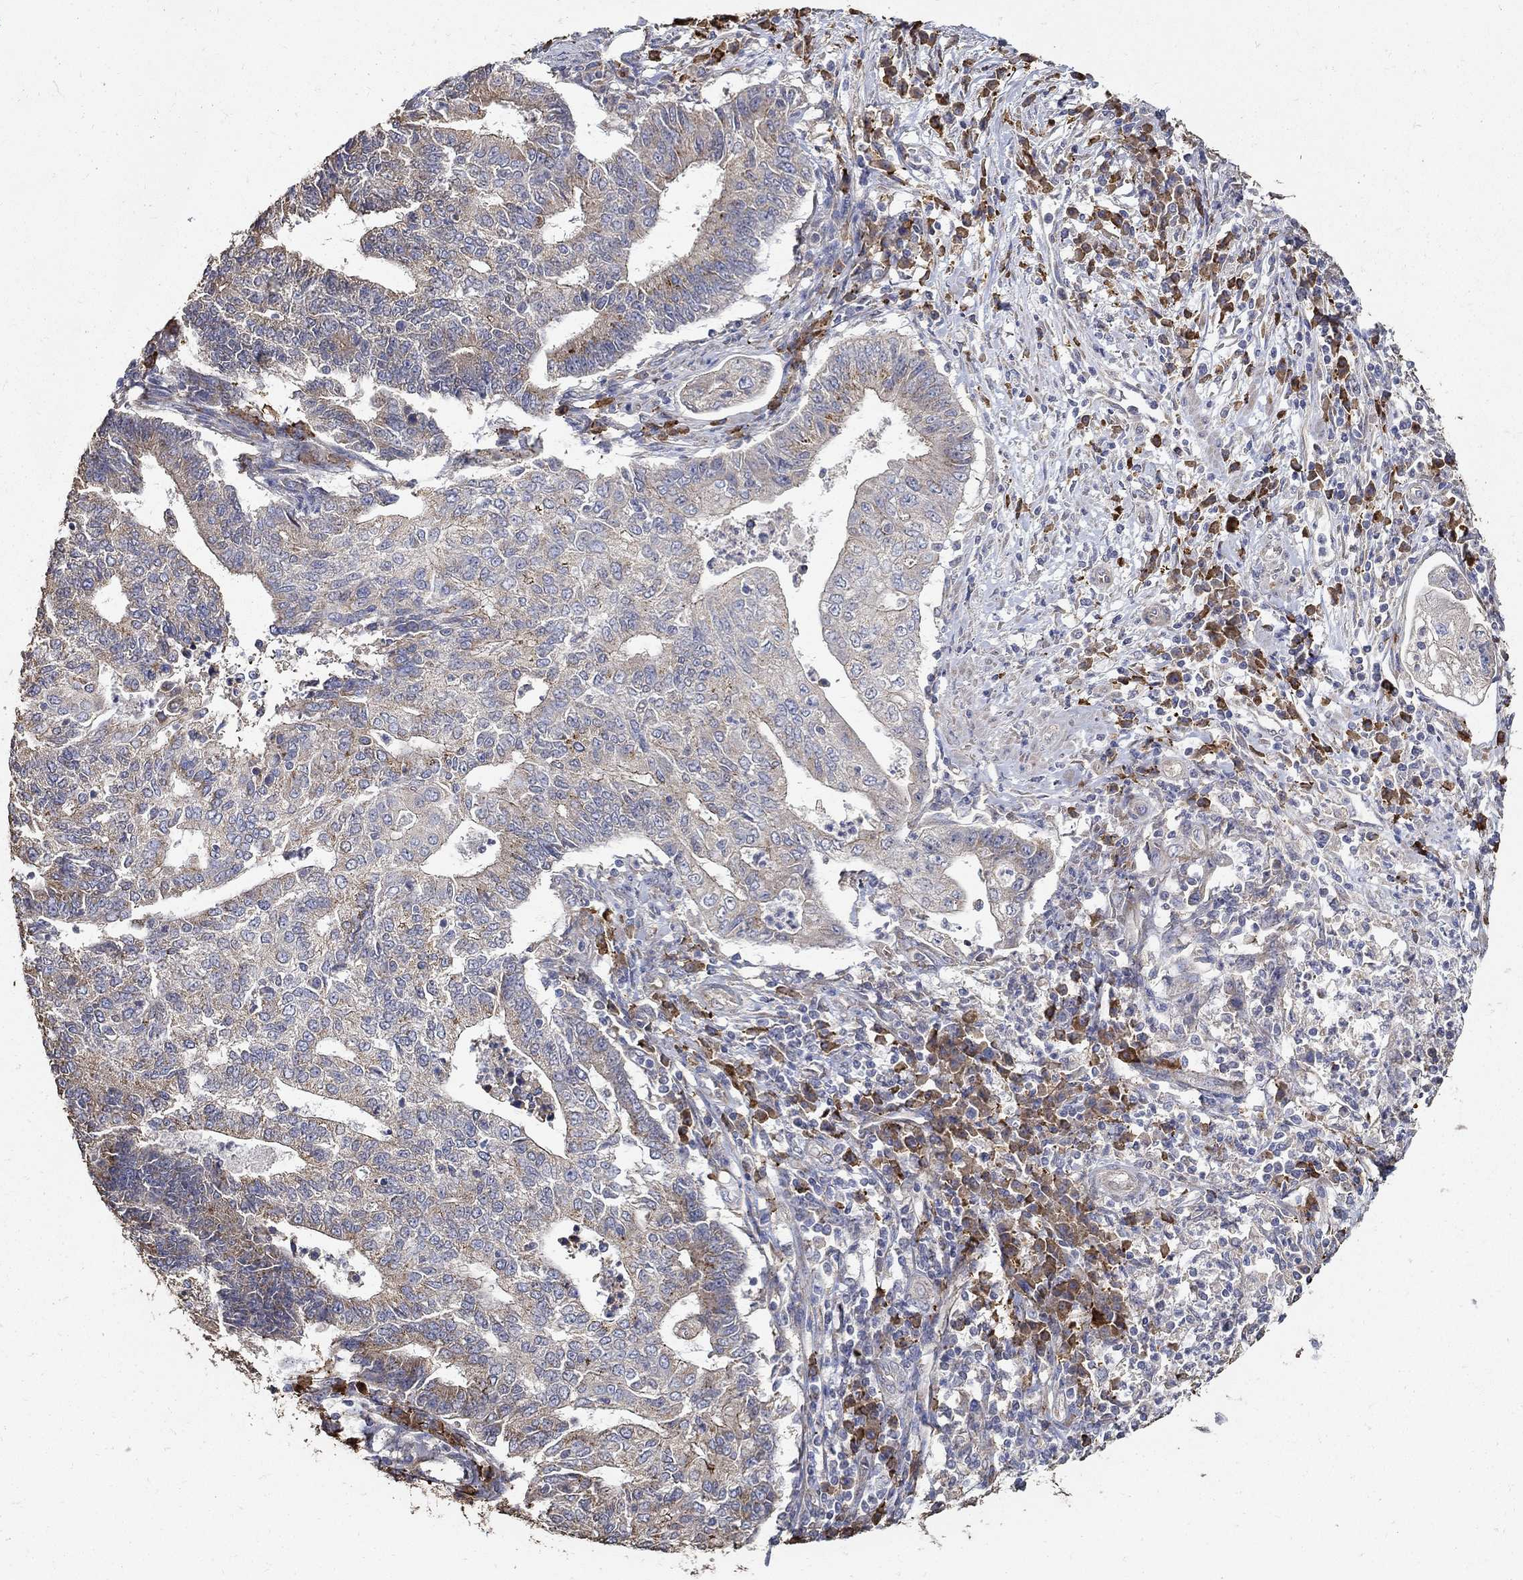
{"staining": {"intensity": "moderate", "quantity": "<25%", "location": "cytoplasmic/membranous"}, "tissue": "endometrial cancer", "cell_type": "Tumor cells", "image_type": "cancer", "snomed": [{"axis": "morphology", "description": "Adenocarcinoma, NOS"}, {"axis": "topography", "description": "Uterus"}, {"axis": "topography", "description": "Endometrium"}], "caption": "Immunohistochemical staining of human endometrial adenocarcinoma demonstrates low levels of moderate cytoplasmic/membranous protein expression in approximately <25% of tumor cells.", "gene": "EMILIN3", "patient": {"sex": "female", "age": 54}}